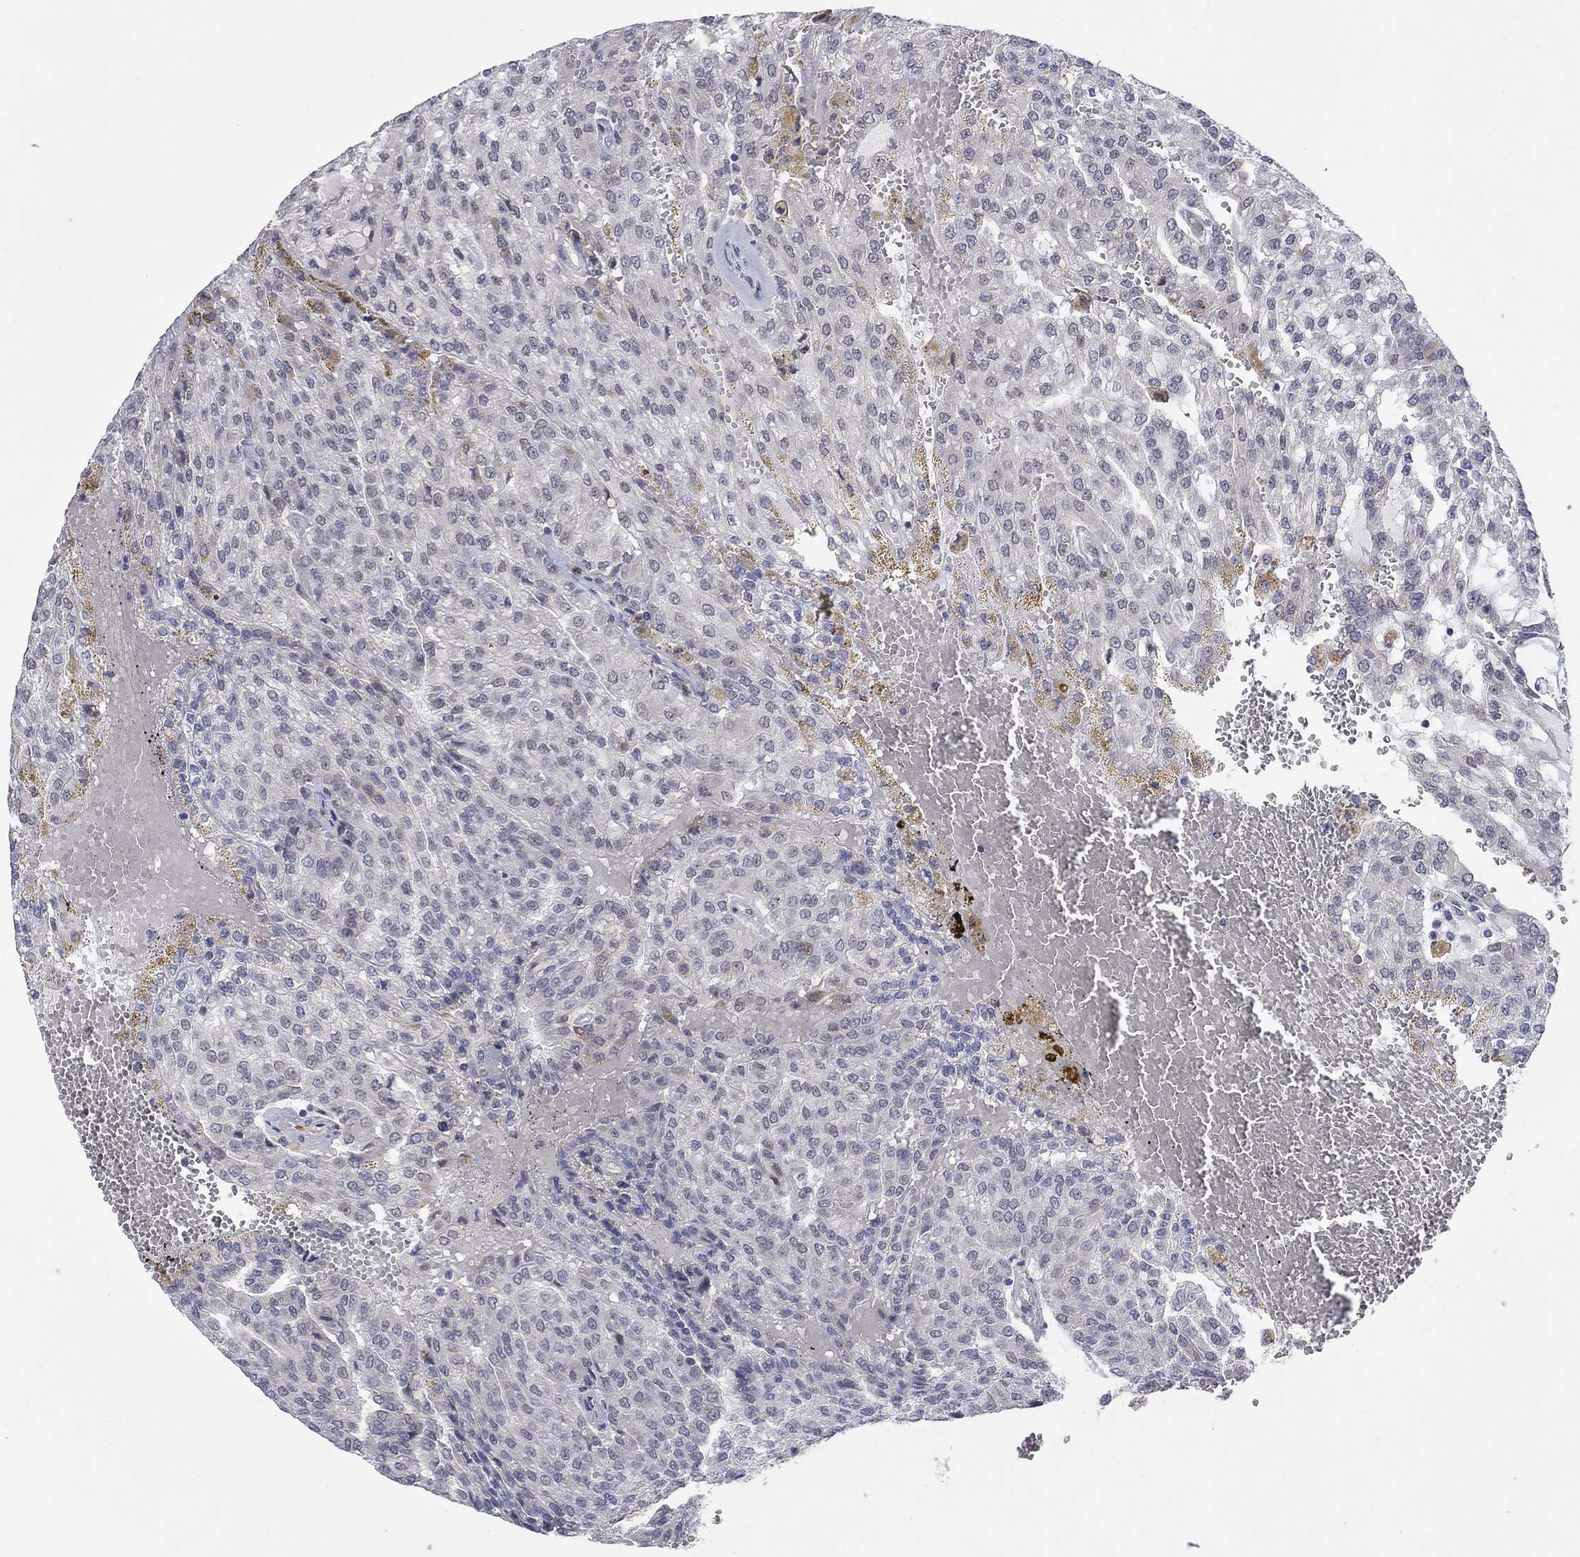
{"staining": {"intensity": "negative", "quantity": "none", "location": "none"}, "tissue": "renal cancer", "cell_type": "Tumor cells", "image_type": "cancer", "snomed": [{"axis": "morphology", "description": "Adenocarcinoma, NOS"}, {"axis": "topography", "description": "Kidney"}], "caption": "A micrograph of adenocarcinoma (renal) stained for a protein exhibits no brown staining in tumor cells.", "gene": "SDC1", "patient": {"sex": "male", "age": 63}}